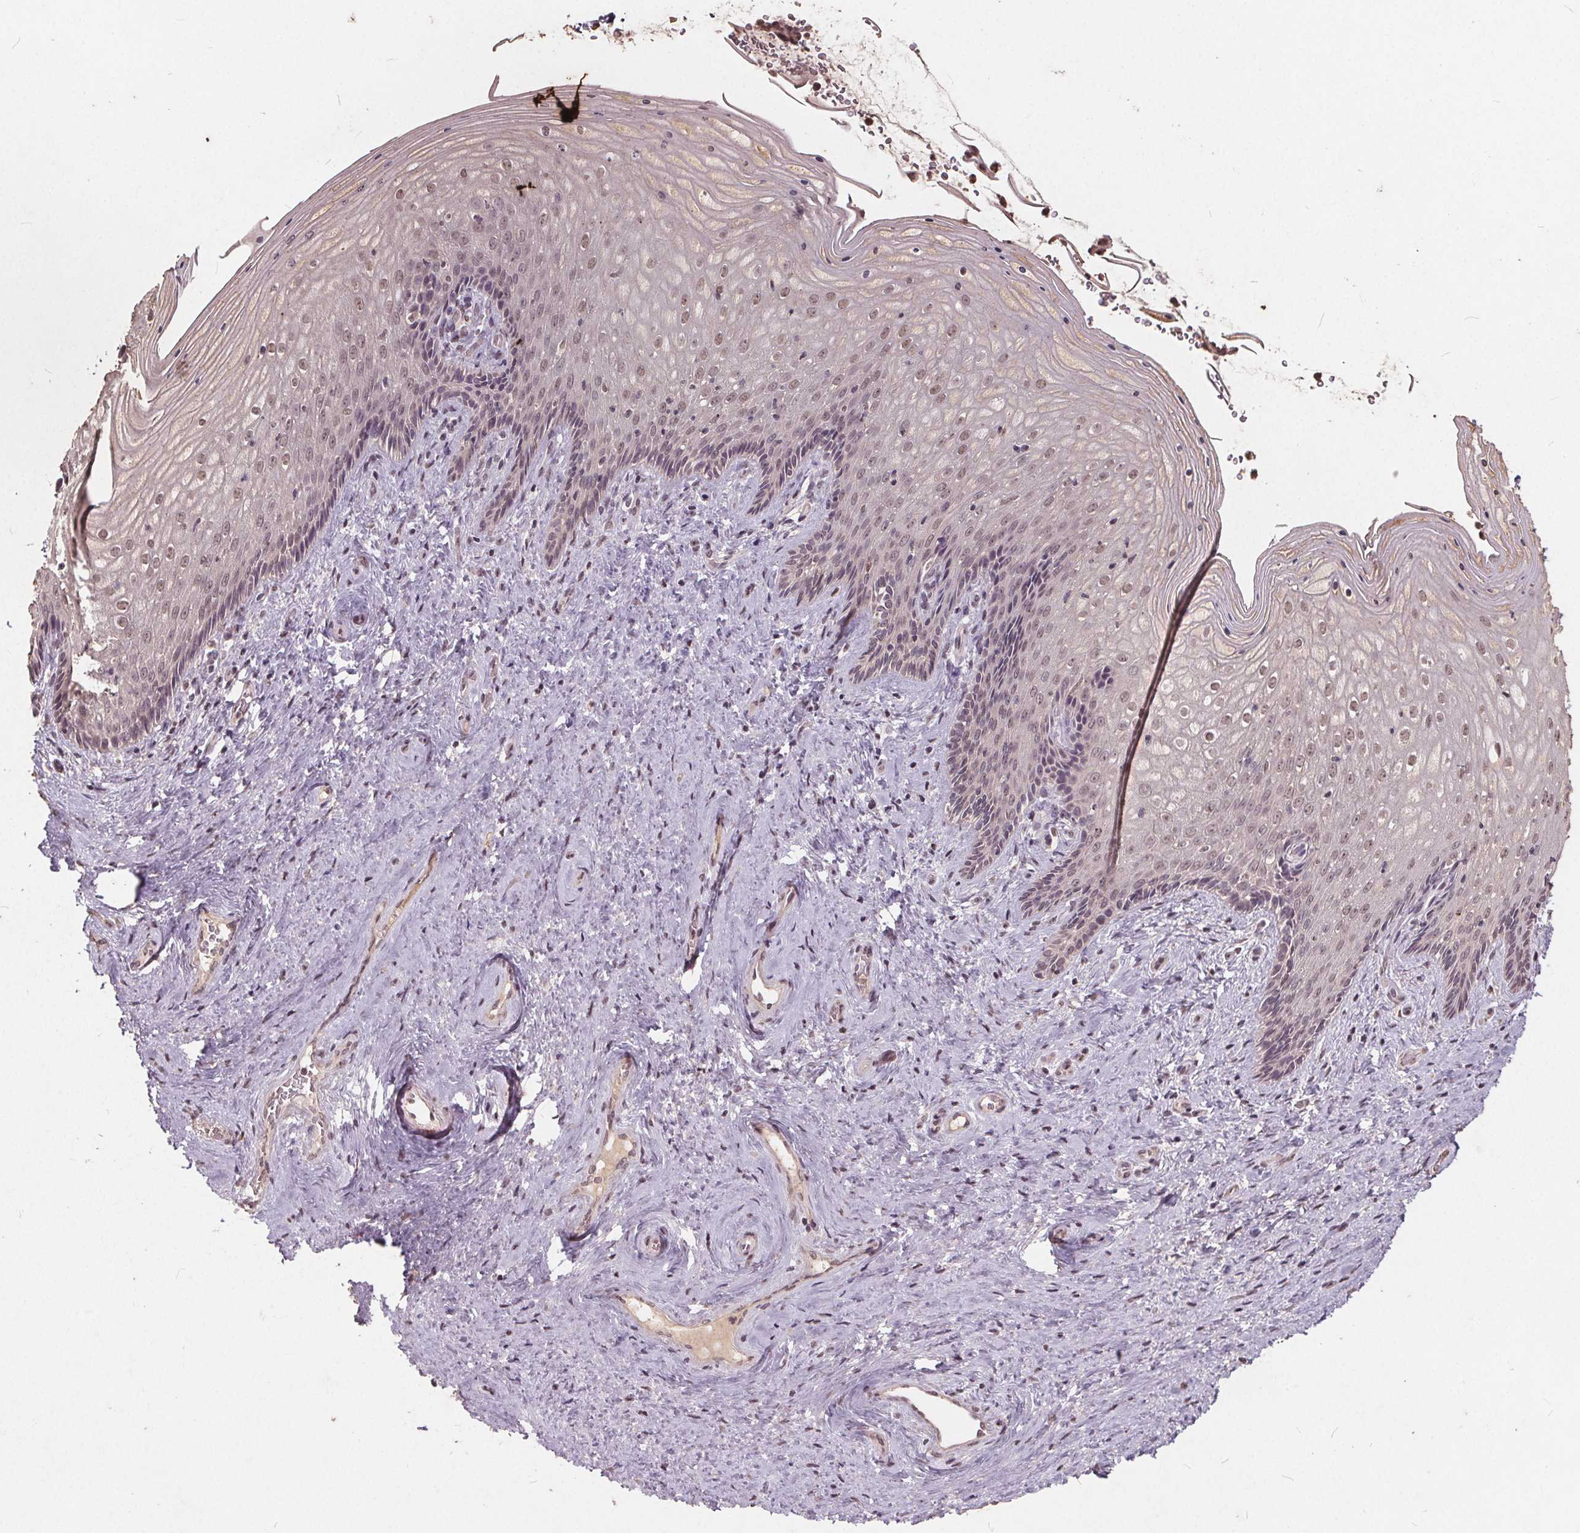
{"staining": {"intensity": "weak", "quantity": "25%-75%", "location": "nuclear"}, "tissue": "vagina", "cell_type": "Squamous epithelial cells", "image_type": "normal", "snomed": [{"axis": "morphology", "description": "Normal tissue, NOS"}, {"axis": "topography", "description": "Vagina"}], "caption": "Protein positivity by immunohistochemistry (IHC) demonstrates weak nuclear staining in about 25%-75% of squamous epithelial cells in normal vagina.", "gene": "DNMT3B", "patient": {"sex": "female", "age": 45}}